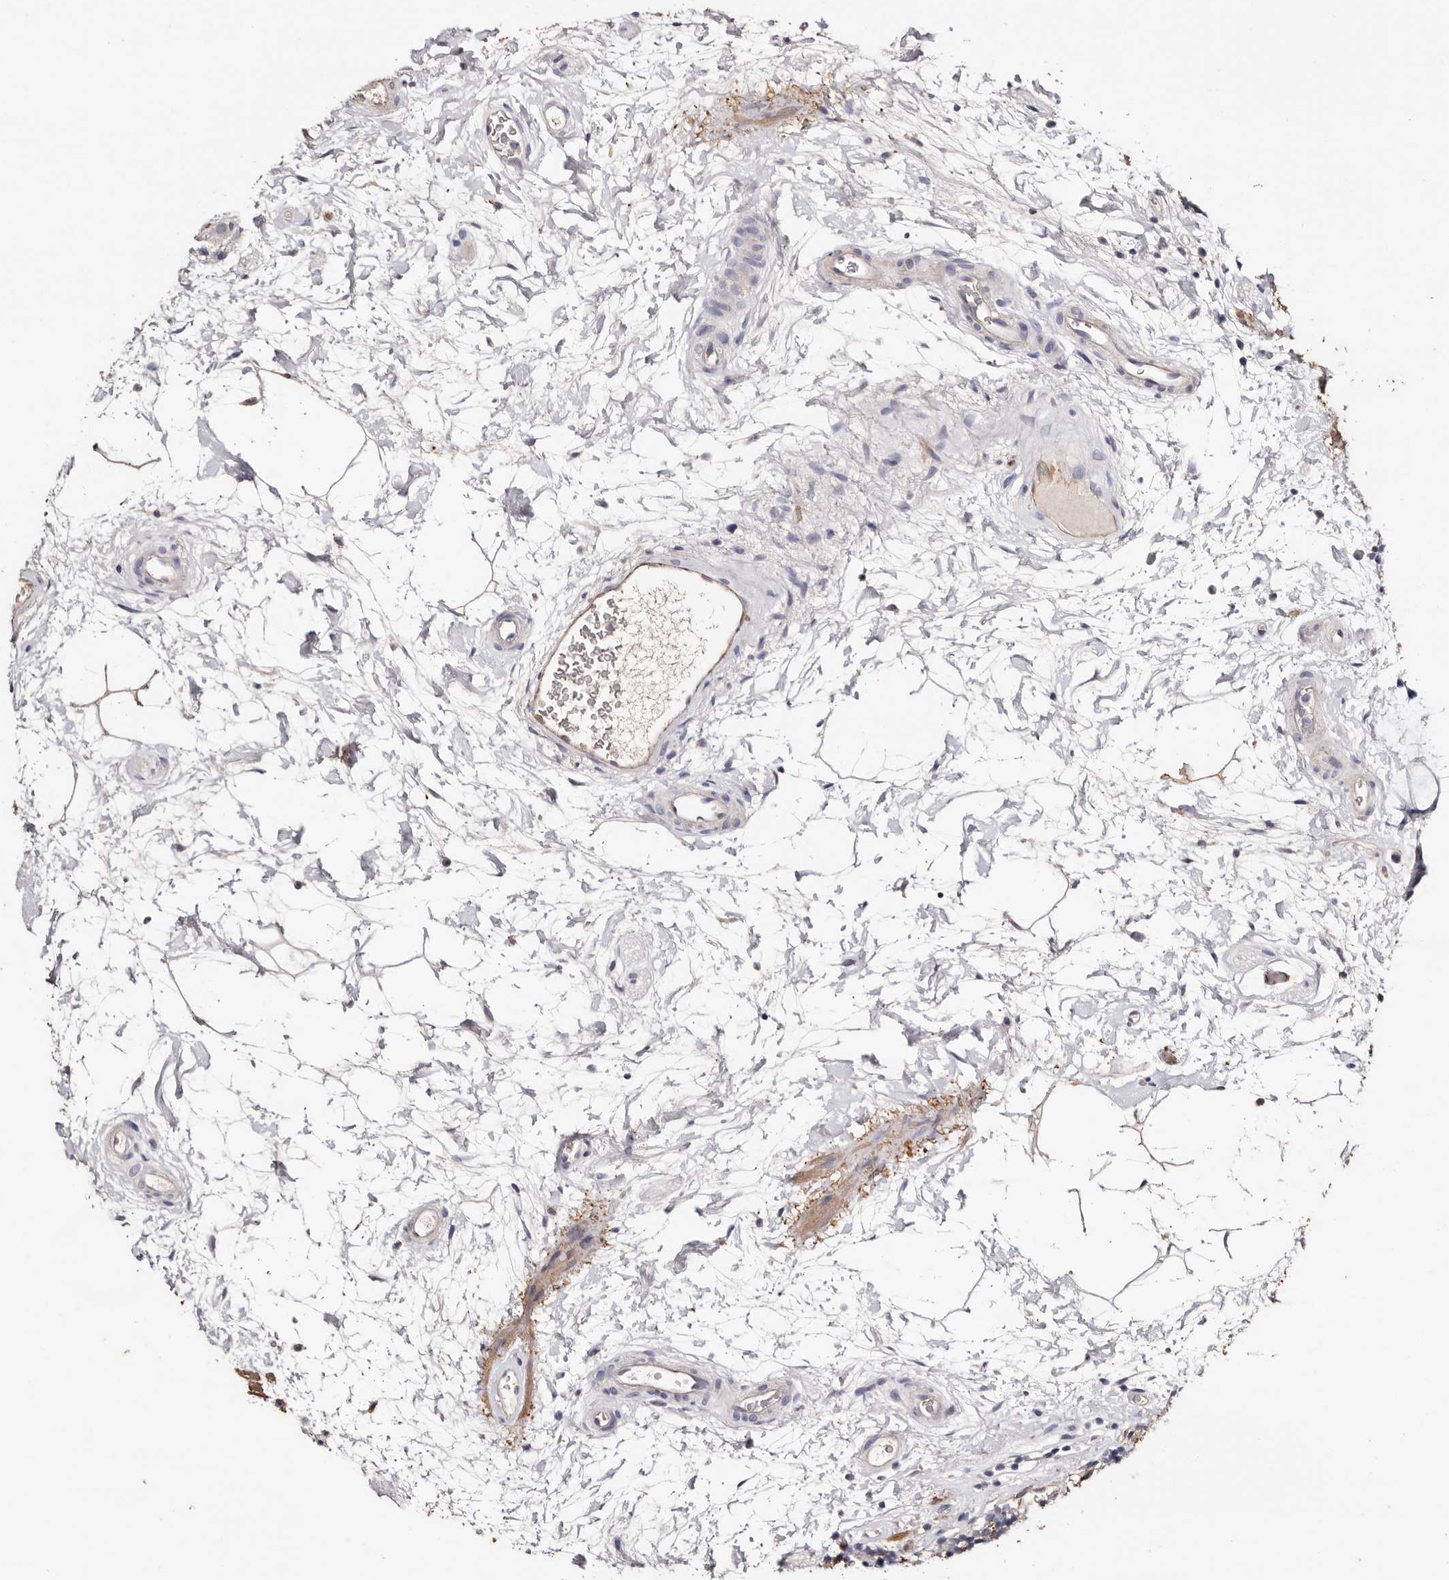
{"staining": {"intensity": "negative", "quantity": "none", "location": "none"}, "tissue": "rectum", "cell_type": "Glandular cells", "image_type": "normal", "snomed": [{"axis": "morphology", "description": "Normal tissue, NOS"}, {"axis": "topography", "description": "Rectum"}], "caption": "A high-resolution image shows immunohistochemistry staining of unremarkable rectum, which shows no significant positivity in glandular cells.", "gene": "TGM2", "patient": {"sex": "male", "age": 51}}